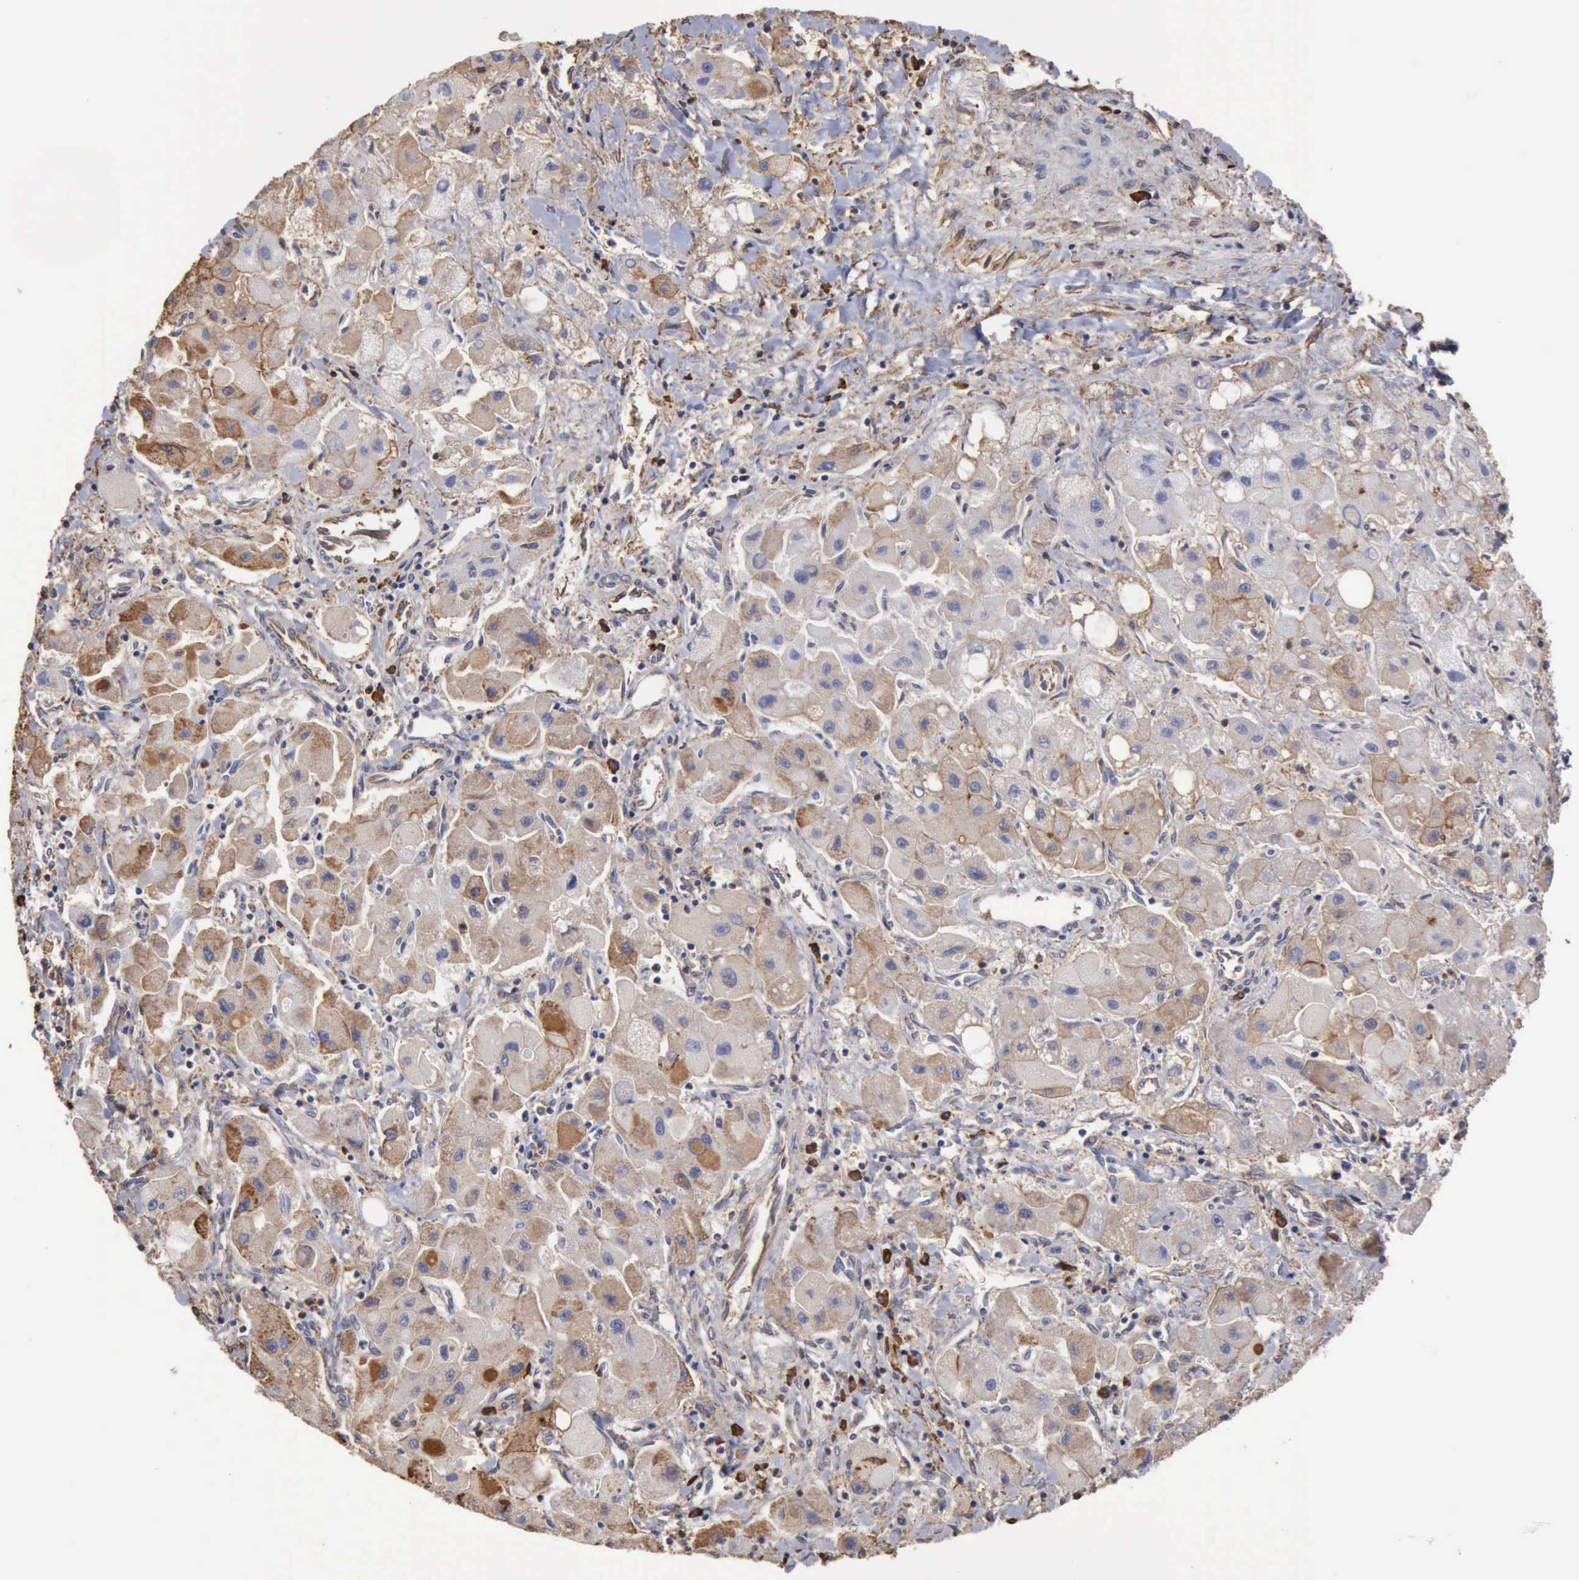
{"staining": {"intensity": "weak", "quantity": "25%-75%", "location": "cytoplasmic/membranous"}, "tissue": "liver cancer", "cell_type": "Tumor cells", "image_type": "cancer", "snomed": [{"axis": "morphology", "description": "Carcinoma, Hepatocellular, NOS"}, {"axis": "topography", "description": "Liver"}], "caption": "Immunohistochemical staining of human liver cancer (hepatocellular carcinoma) shows low levels of weak cytoplasmic/membranous staining in about 25%-75% of tumor cells.", "gene": "GPR101", "patient": {"sex": "male", "age": 24}}